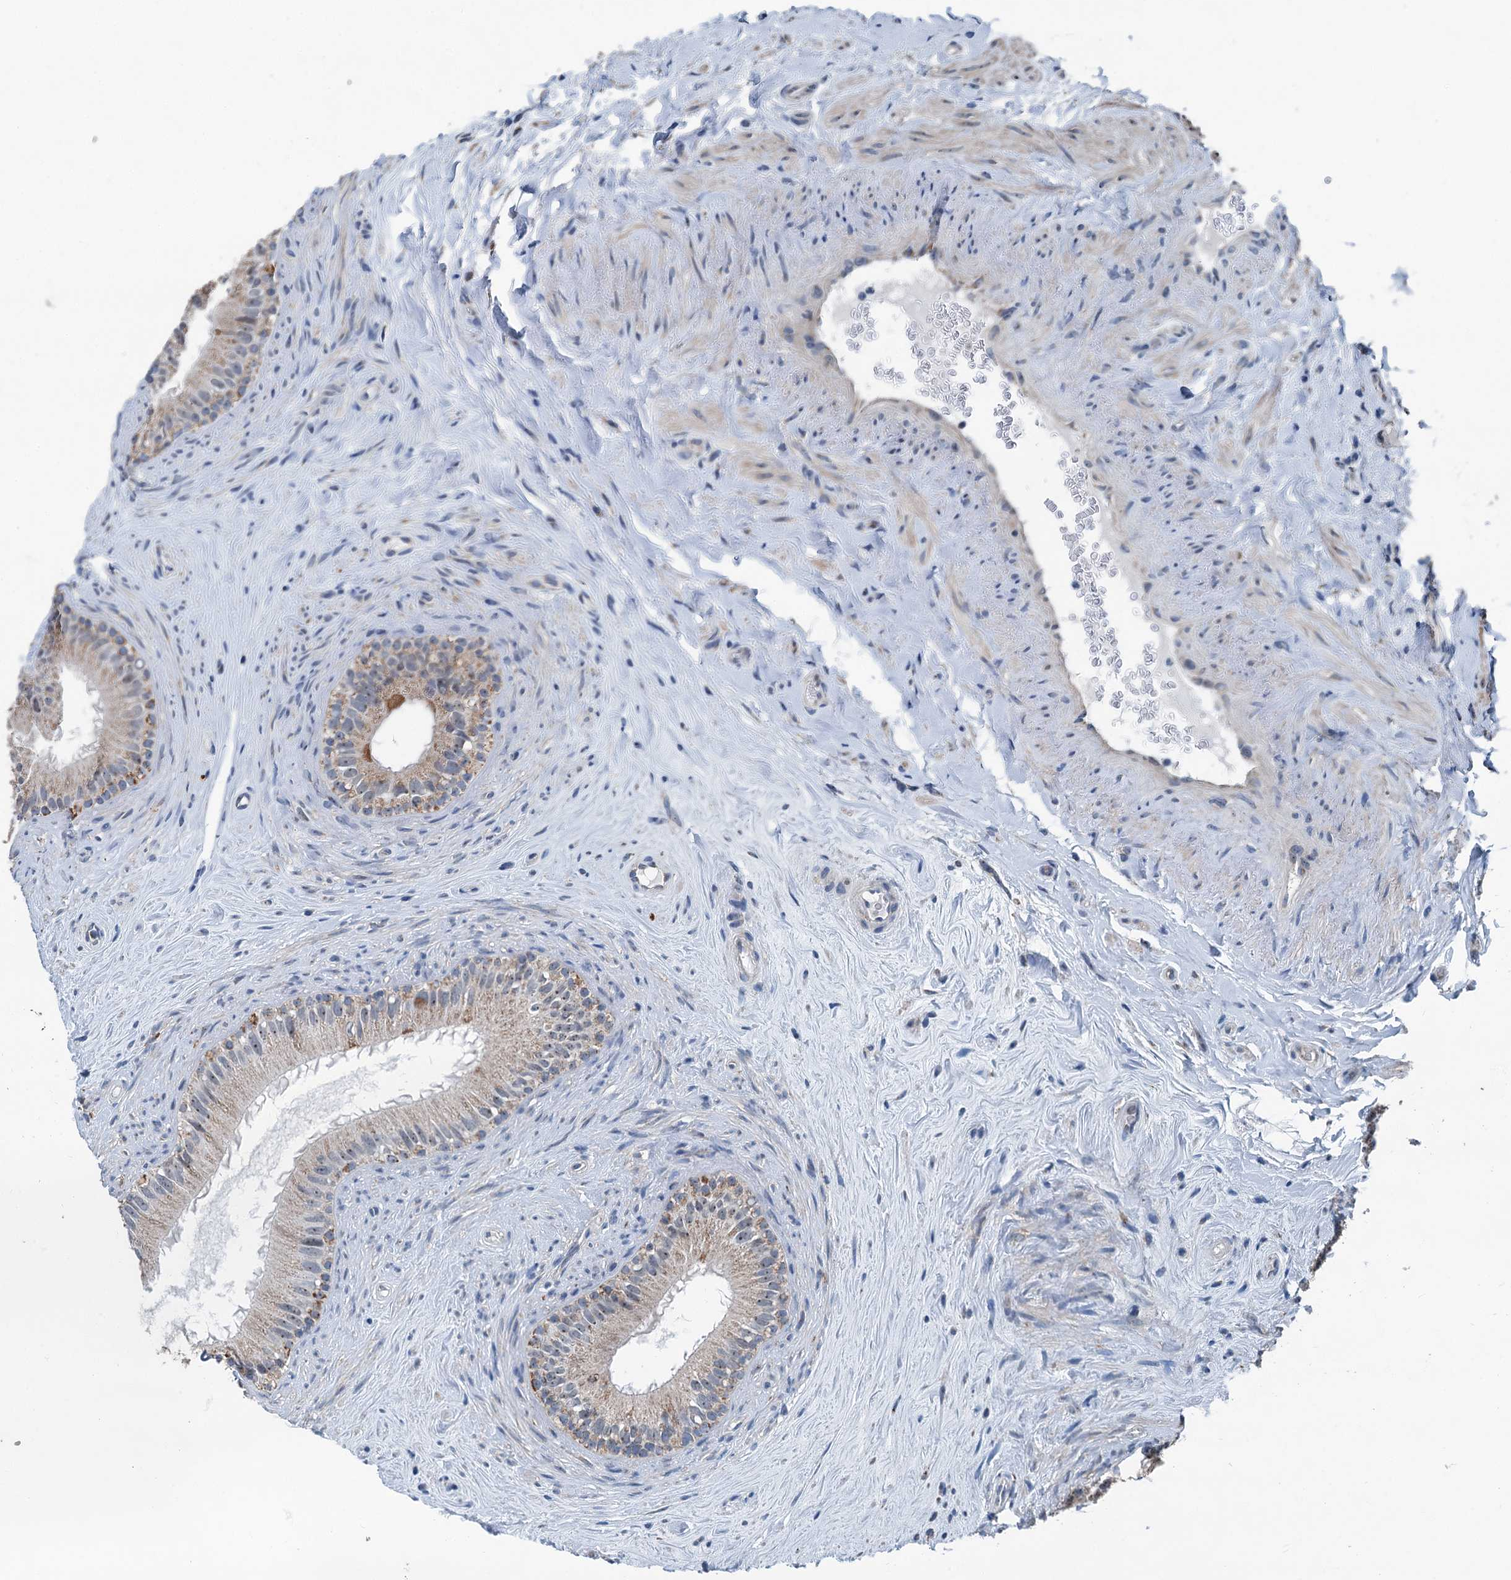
{"staining": {"intensity": "weak", "quantity": "<25%", "location": "cytoplasmic/membranous"}, "tissue": "epididymis", "cell_type": "Glandular cells", "image_type": "normal", "snomed": [{"axis": "morphology", "description": "Normal tissue, NOS"}, {"axis": "topography", "description": "Epididymis"}], "caption": "Immunohistochemistry (IHC) image of benign epididymis: epididymis stained with DAB displays no significant protein expression in glandular cells.", "gene": "TRPT1", "patient": {"sex": "male", "age": 84}}